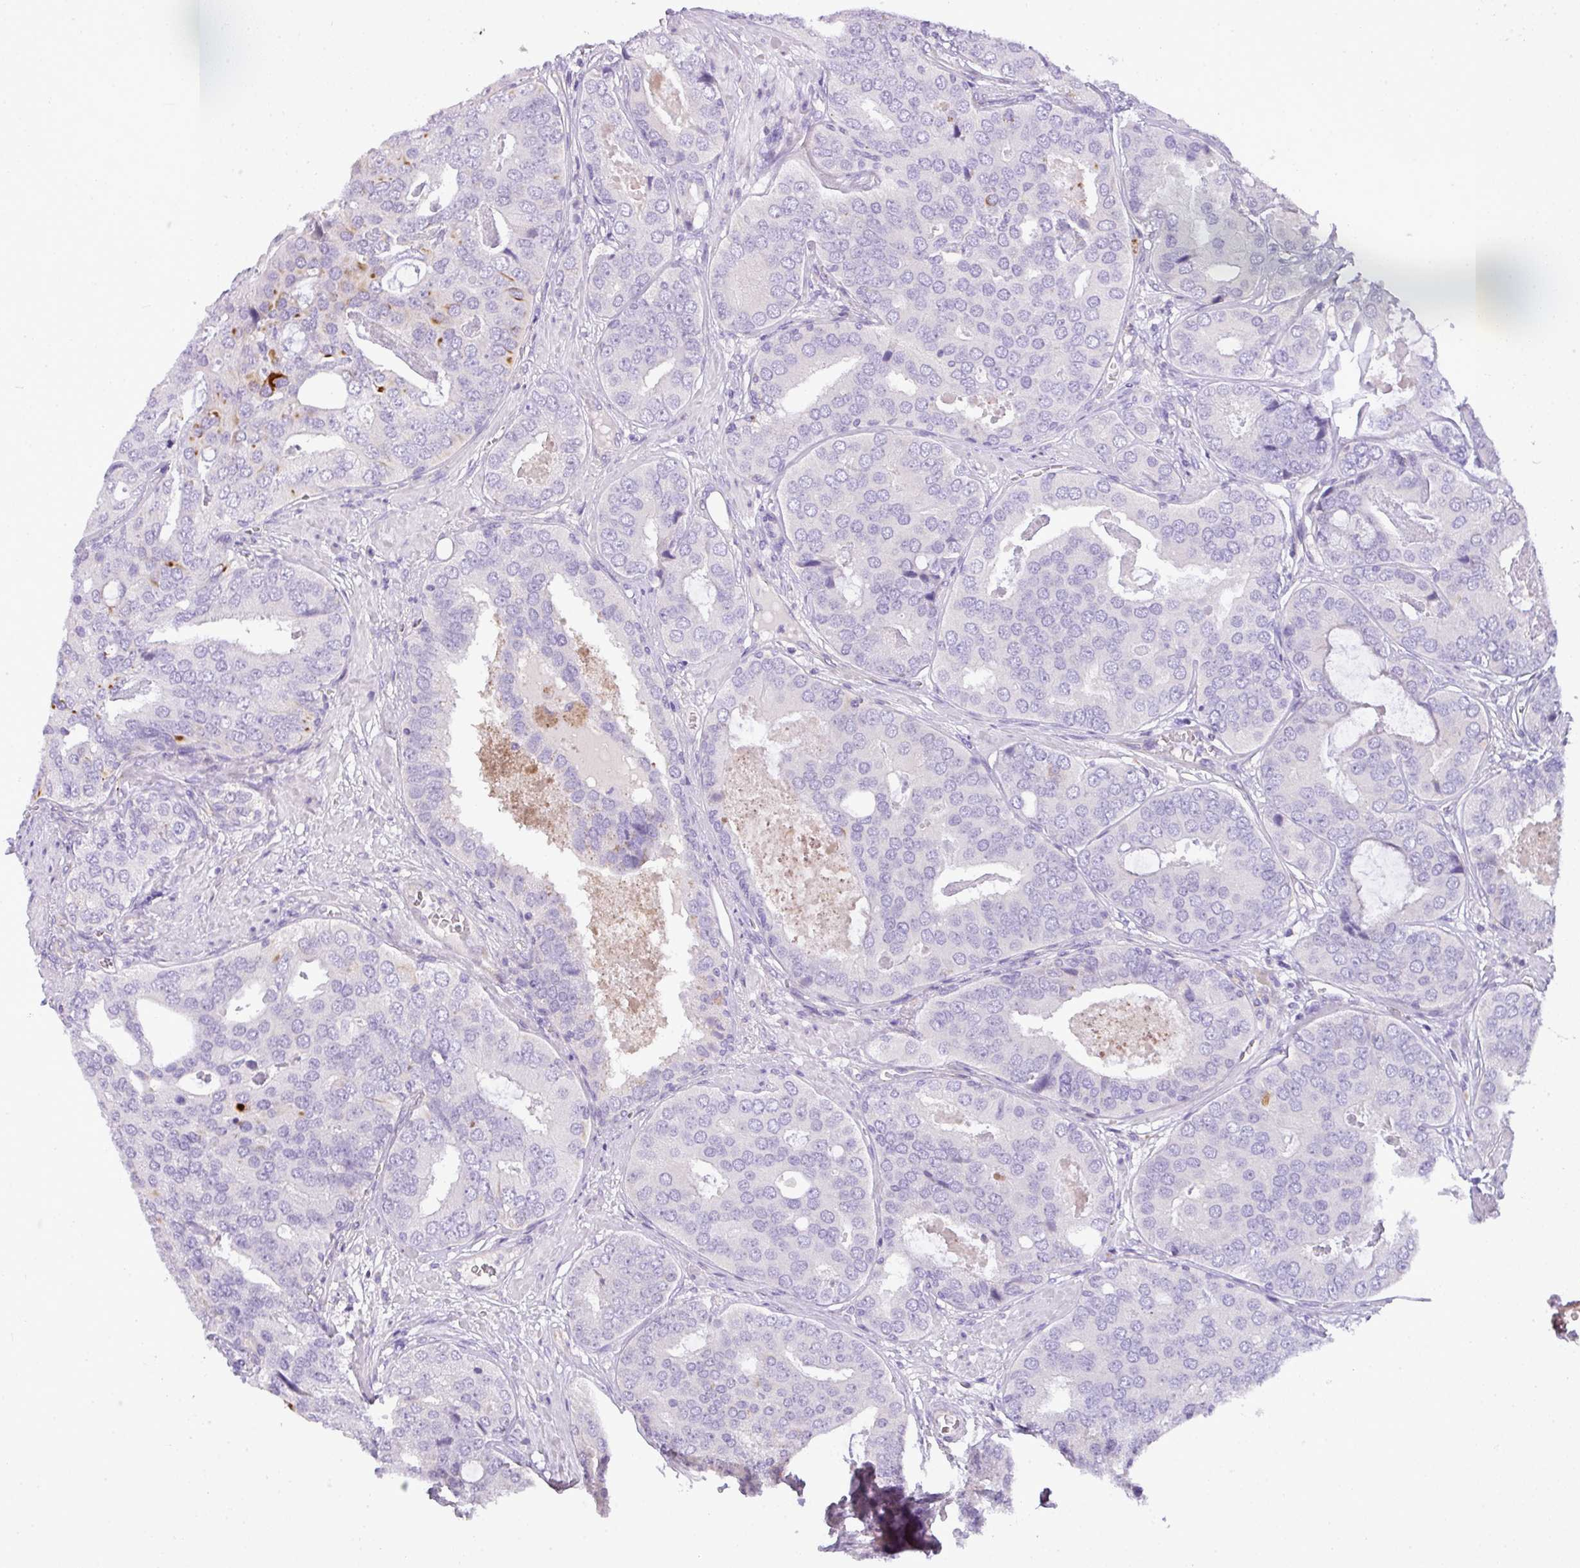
{"staining": {"intensity": "negative", "quantity": "none", "location": "none"}, "tissue": "prostate cancer", "cell_type": "Tumor cells", "image_type": "cancer", "snomed": [{"axis": "morphology", "description": "Adenocarcinoma, High grade"}, {"axis": "topography", "description": "Prostate"}], "caption": "Tumor cells are negative for protein expression in human prostate cancer.", "gene": "ENSG00000273748", "patient": {"sex": "male", "age": 71}}